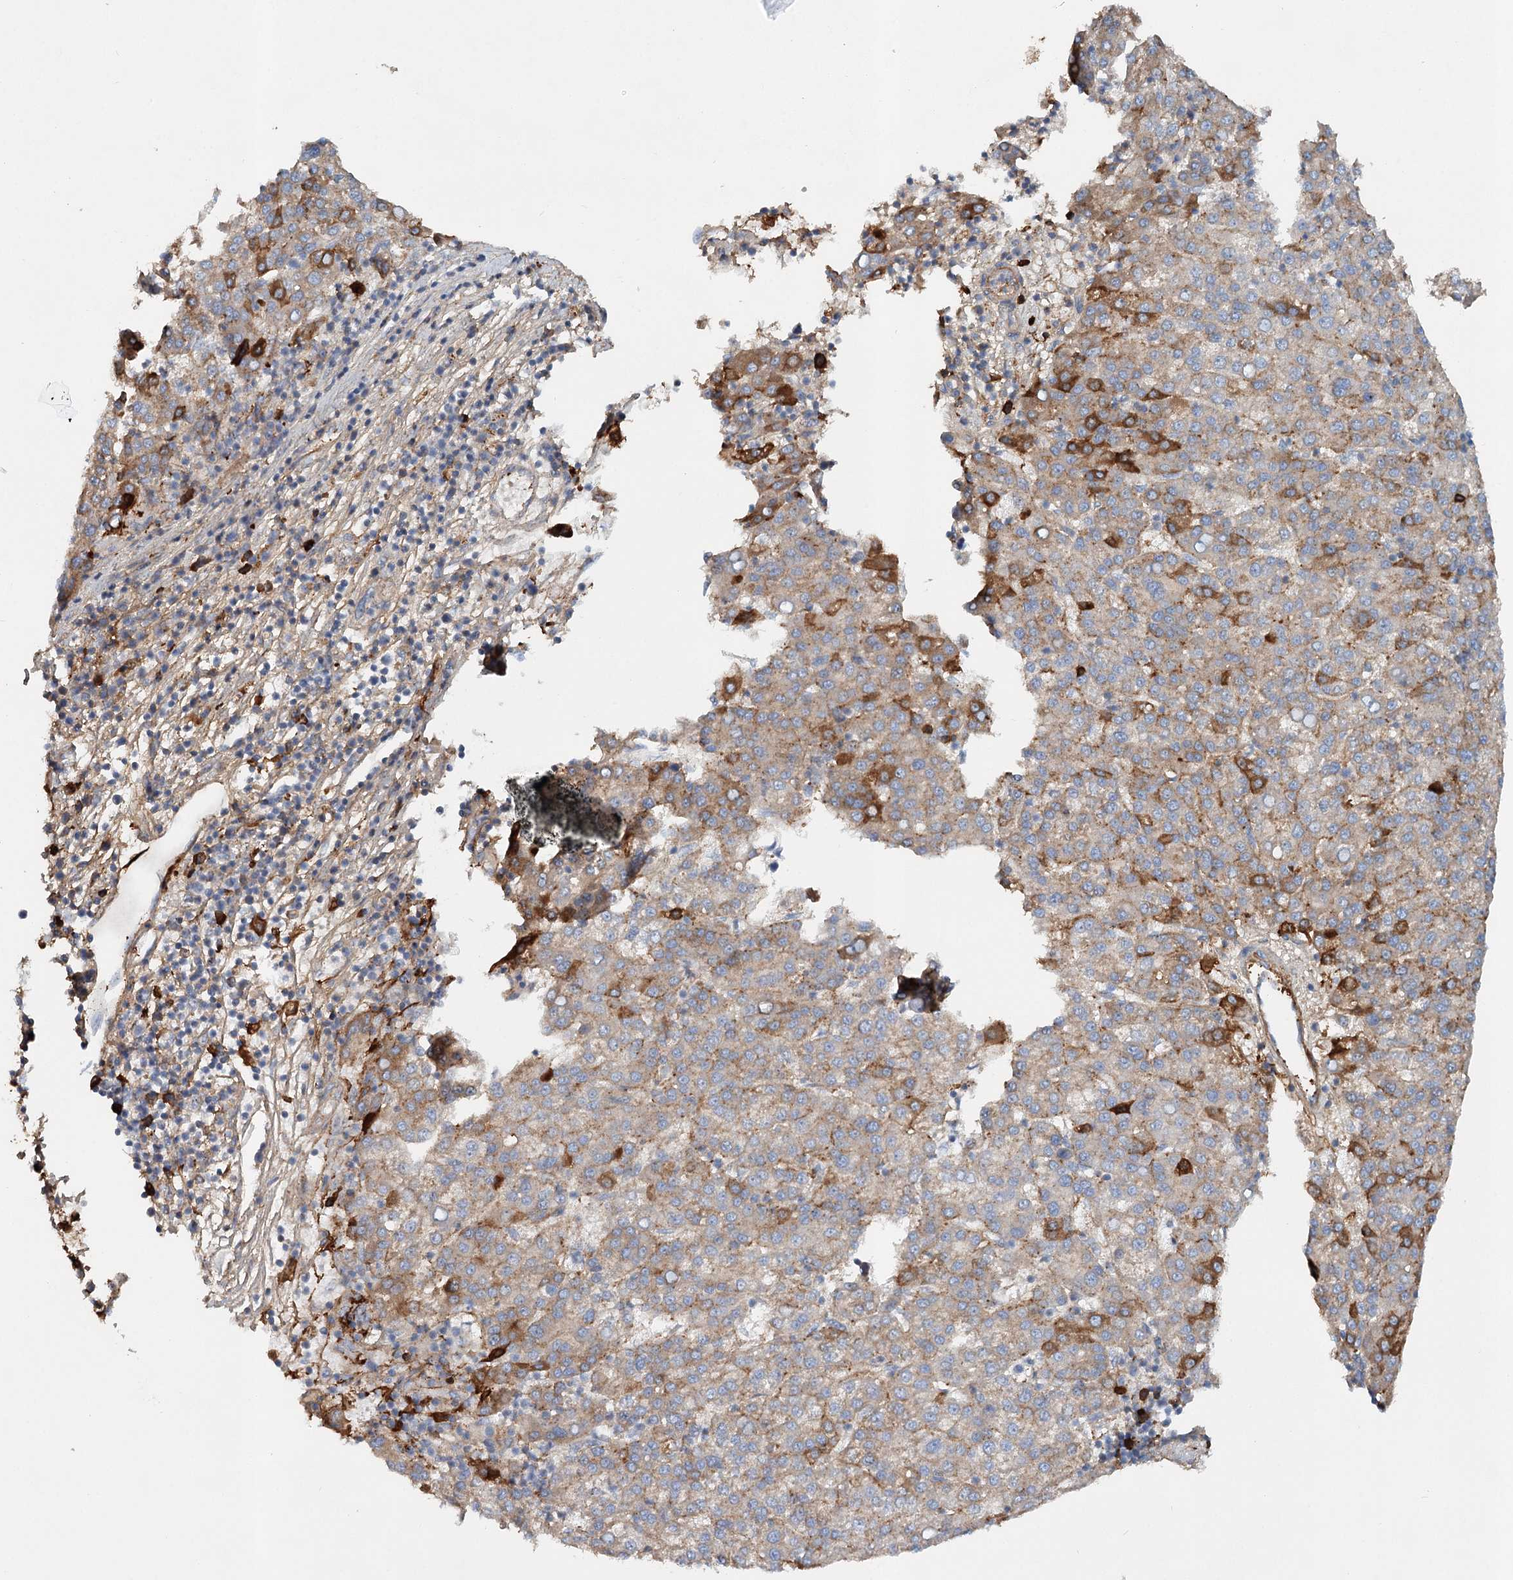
{"staining": {"intensity": "moderate", "quantity": "<25%", "location": "cytoplasmic/membranous"}, "tissue": "liver cancer", "cell_type": "Tumor cells", "image_type": "cancer", "snomed": [{"axis": "morphology", "description": "Carcinoma, Hepatocellular, NOS"}, {"axis": "topography", "description": "Liver"}], "caption": "Protein staining of liver cancer (hepatocellular carcinoma) tissue demonstrates moderate cytoplasmic/membranous positivity in about <25% of tumor cells.", "gene": "ALKBH8", "patient": {"sex": "female", "age": 58}}